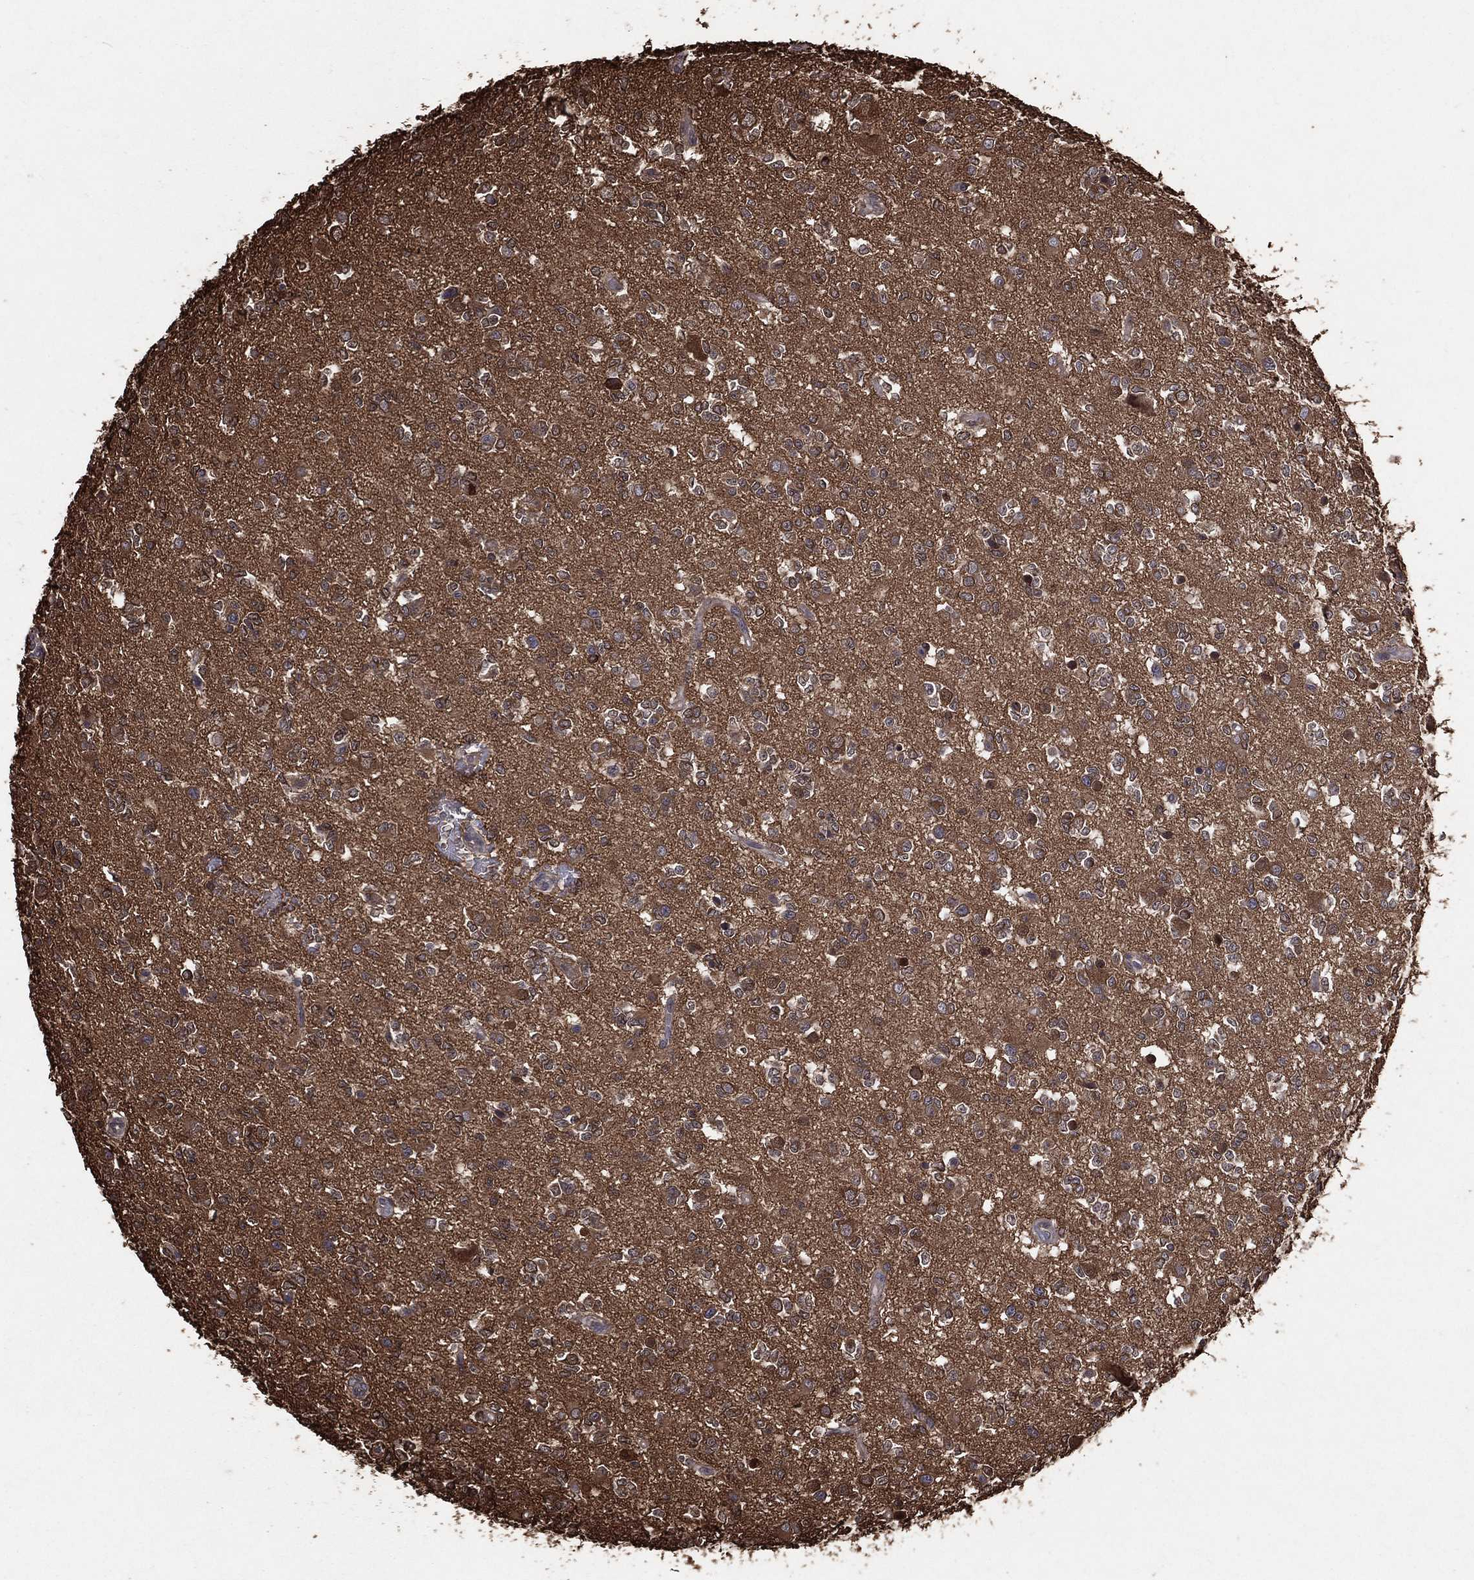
{"staining": {"intensity": "moderate", "quantity": "<25%", "location": "cytoplasmic/membranous"}, "tissue": "glioma", "cell_type": "Tumor cells", "image_type": "cancer", "snomed": [{"axis": "morphology", "description": "Glioma, malignant, Low grade"}, {"axis": "topography", "description": "Brain"}], "caption": "This photomicrograph reveals IHC staining of human low-grade glioma (malignant), with low moderate cytoplasmic/membranous positivity in about <25% of tumor cells.", "gene": "DPYSL2", "patient": {"sex": "female", "age": 45}}